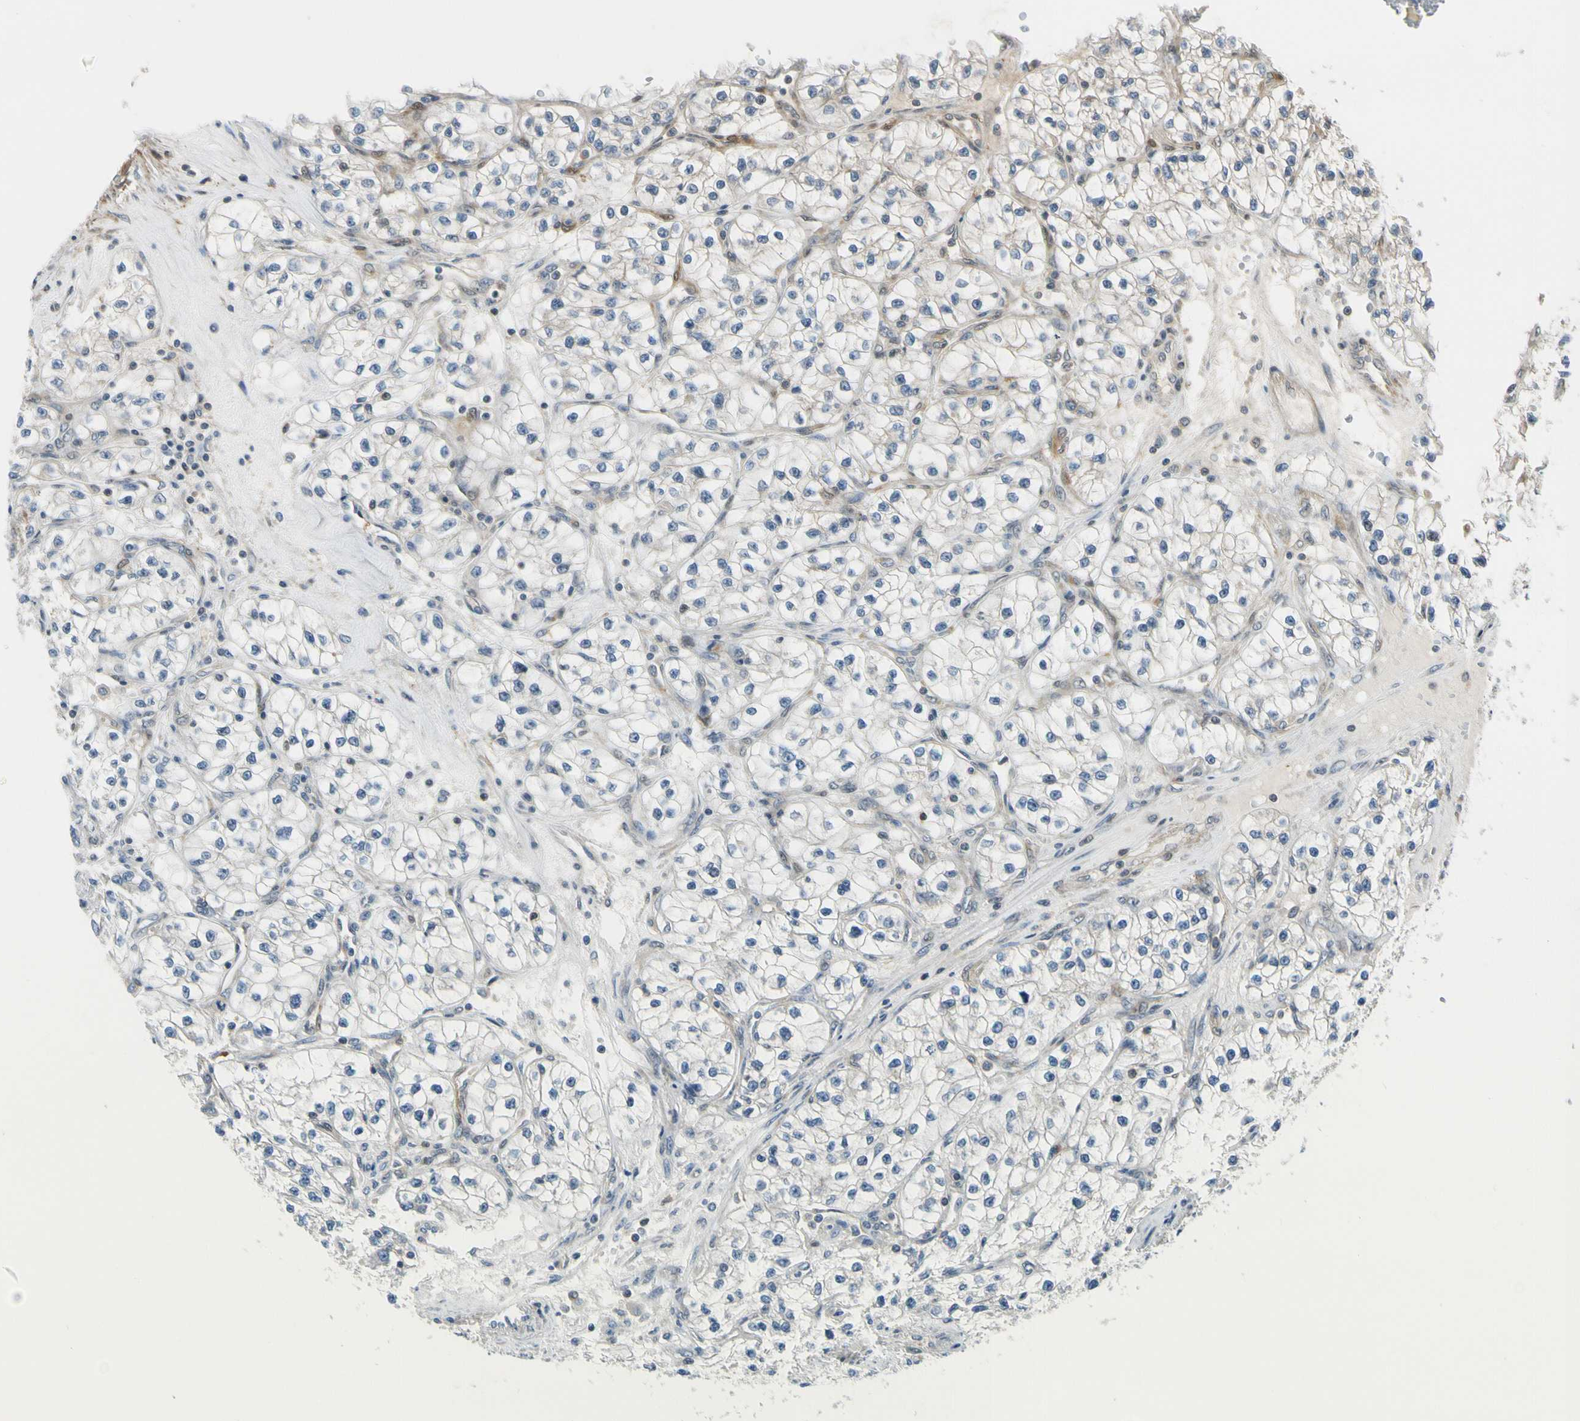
{"staining": {"intensity": "negative", "quantity": "none", "location": "none"}, "tissue": "renal cancer", "cell_type": "Tumor cells", "image_type": "cancer", "snomed": [{"axis": "morphology", "description": "Adenocarcinoma, NOS"}, {"axis": "topography", "description": "Kidney"}], "caption": "Tumor cells are negative for brown protein staining in renal cancer.", "gene": "RASGRF1", "patient": {"sex": "female", "age": 57}}